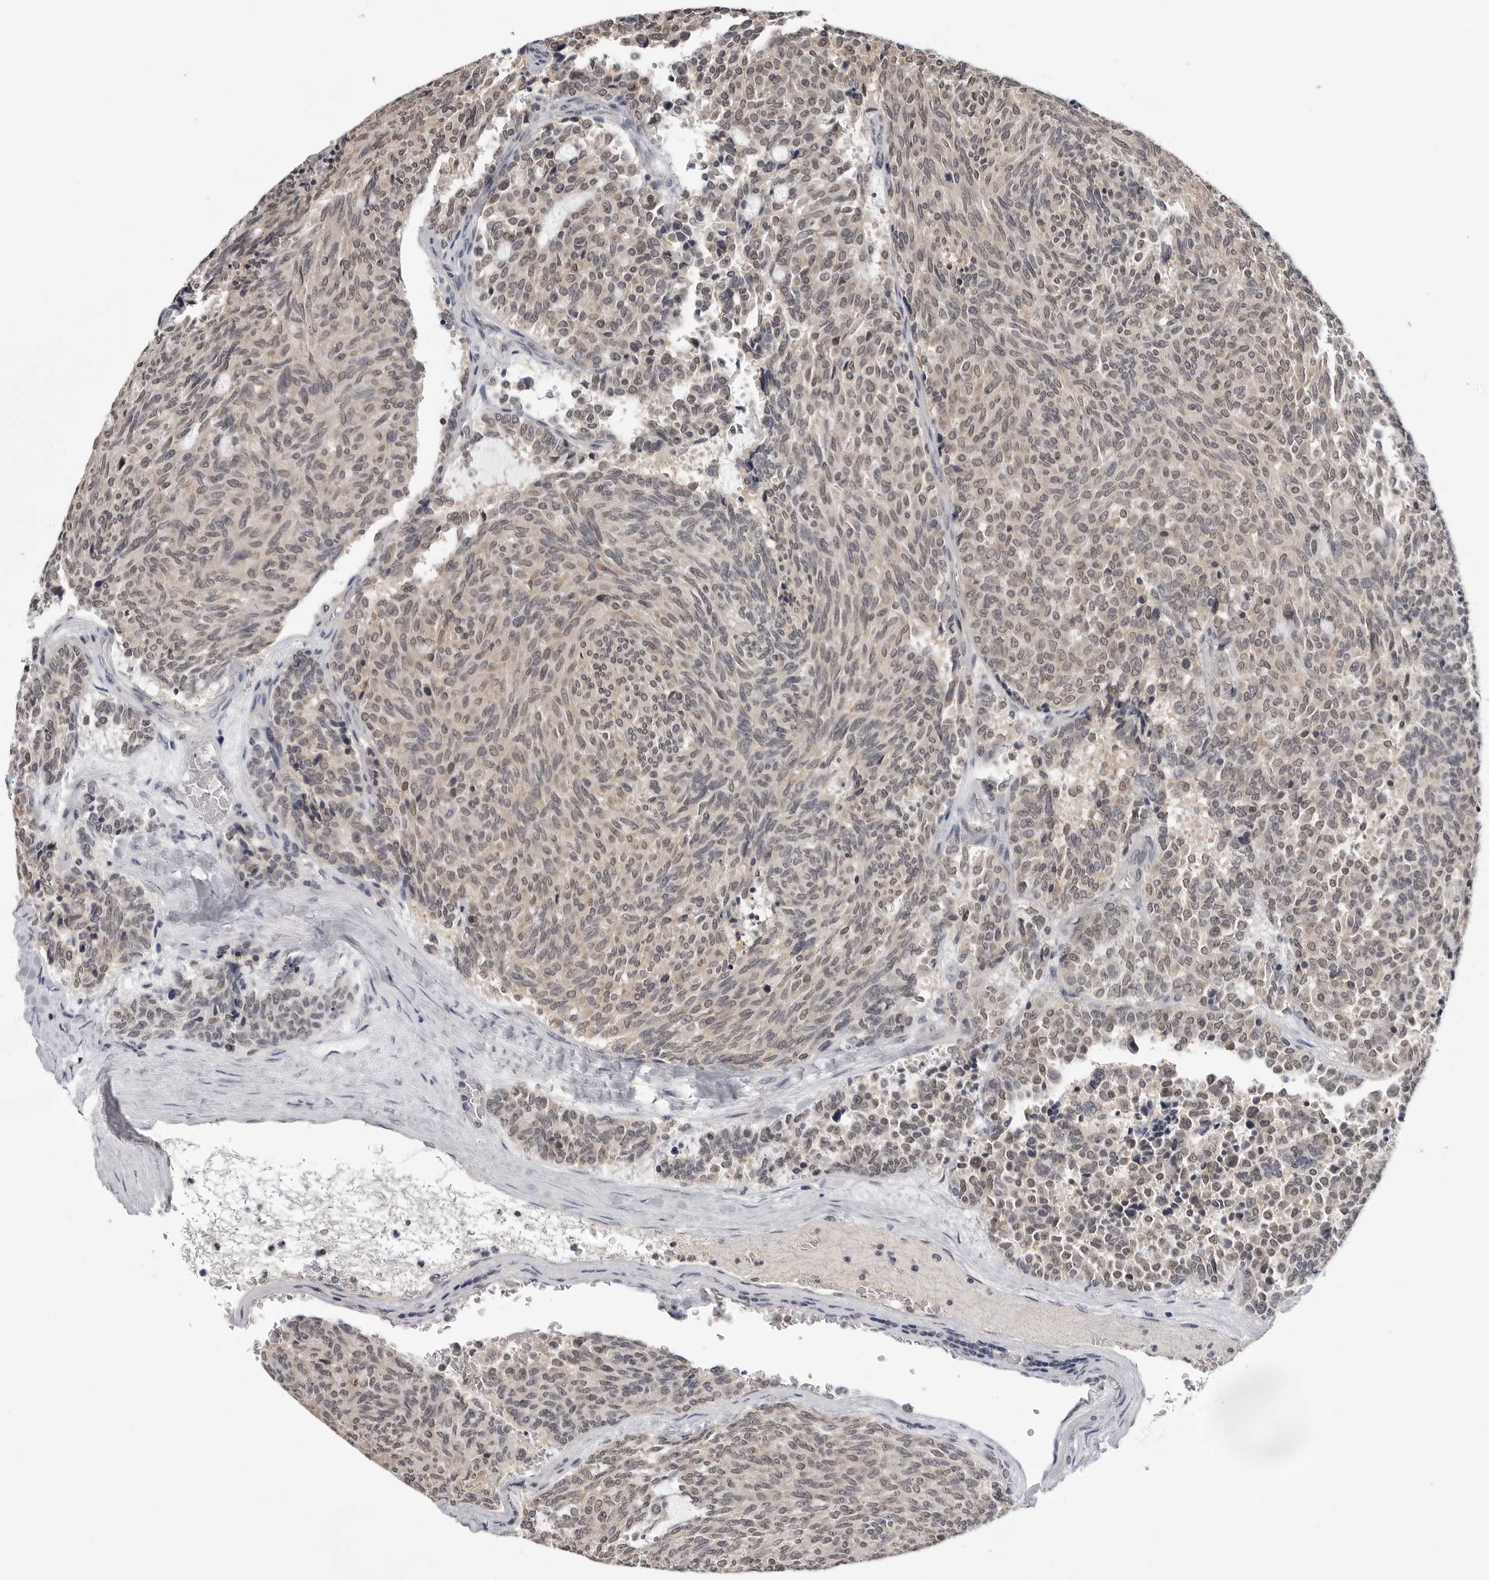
{"staining": {"intensity": "weak", "quantity": ">75%", "location": "nuclear"}, "tissue": "carcinoid", "cell_type": "Tumor cells", "image_type": "cancer", "snomed": [{"axis": "morphology", "description": "Carcinoid, malignant, NOS"}, {"axis": "topography", "description": "Pancreas"}], "caption": "A micrograph showing weak nuclear positivity in approximately >75% of tumor cells in carcinoid, as visualized by brown immunohistochemical staining.", "gene": "CDK20", "patient": {"sex": "female", "age": 54}}